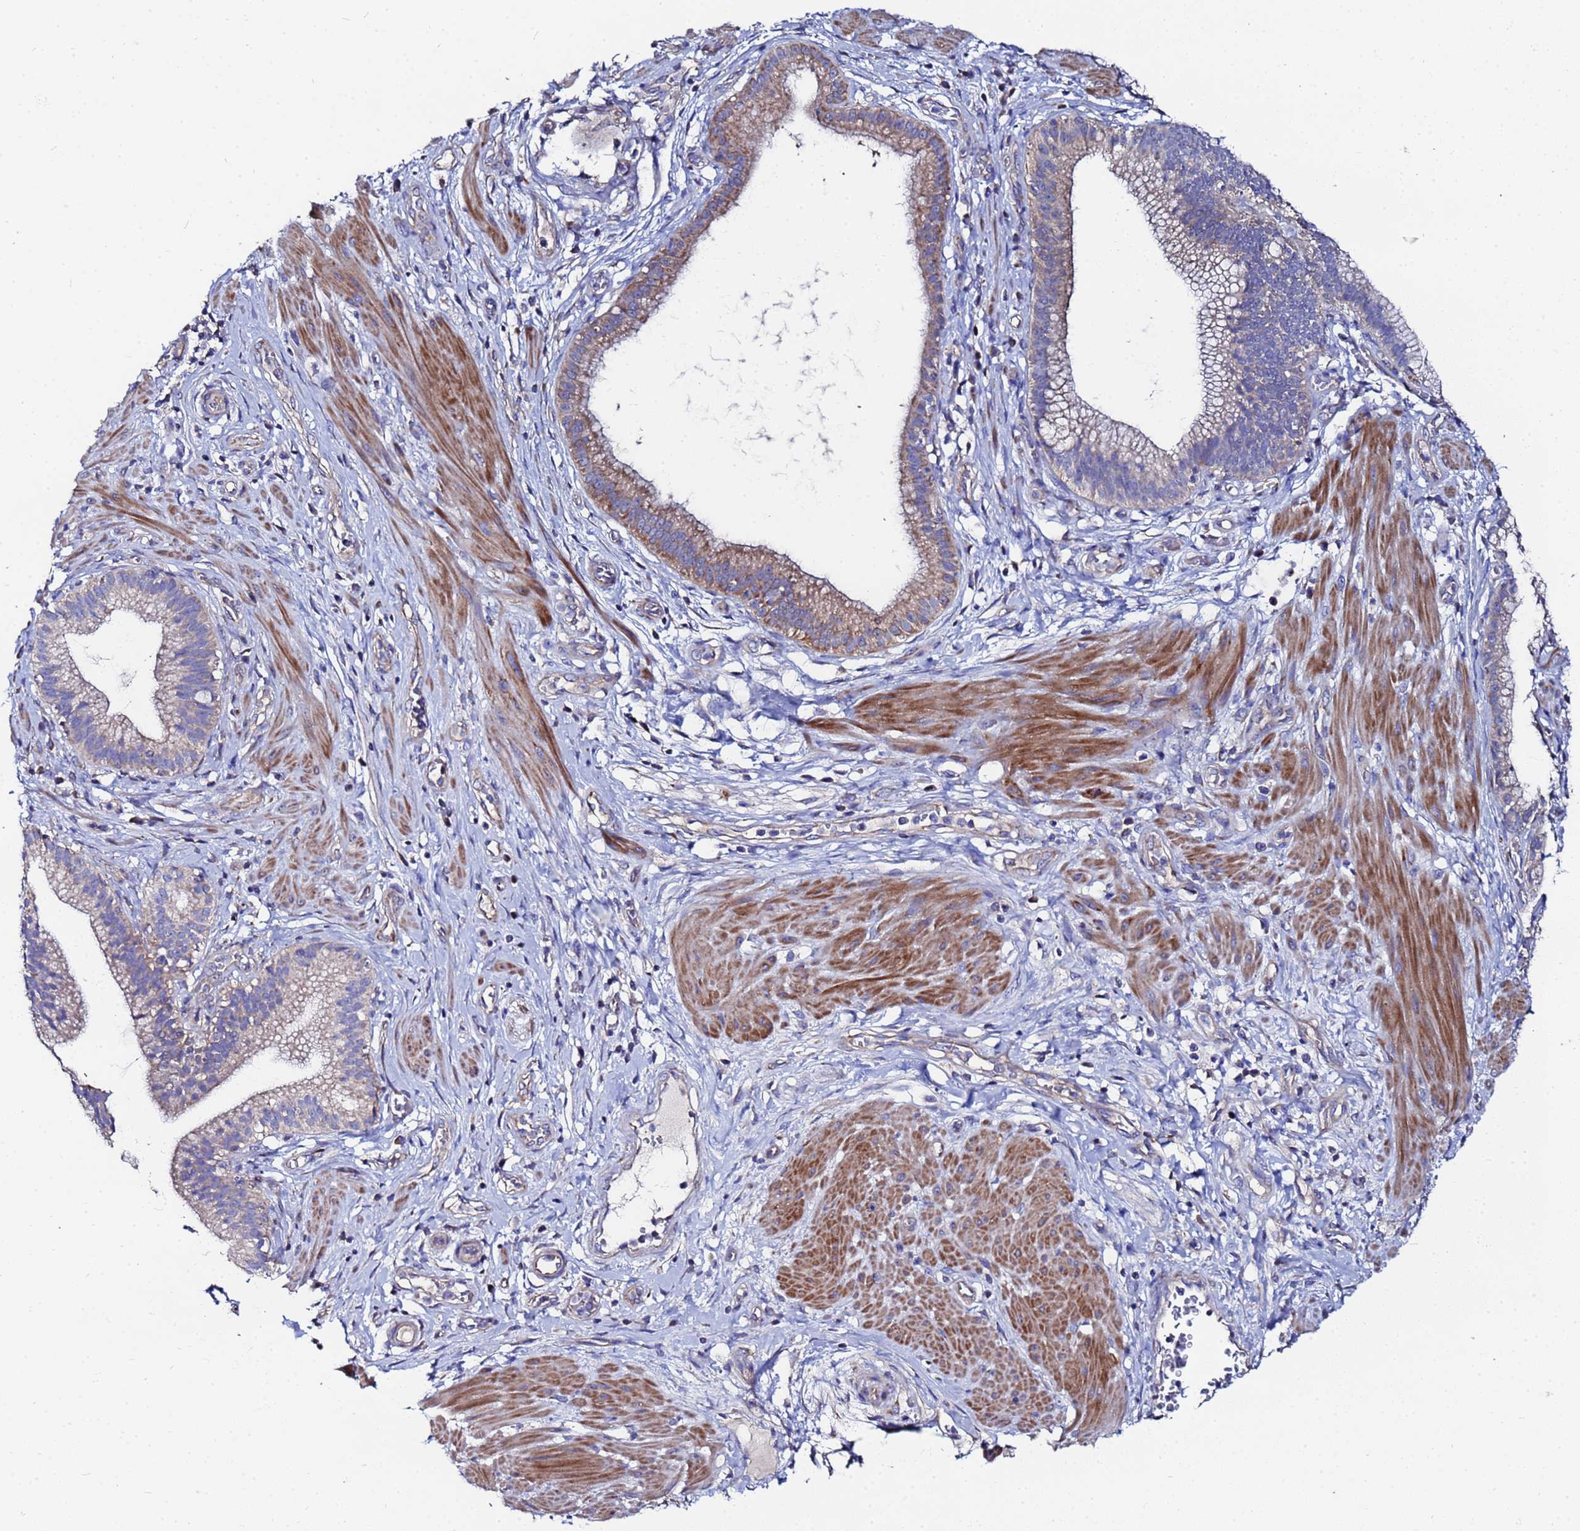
{"staining": {"intensity": "moderate", "quantity": "25%-75%", "location": "cytoplasmic/membranous"}, "tissue": "pancreatic cancer", "cell_type": "Tumor cells", "image_type": "cancer", "snomed": [{"axis": "morphology", "description": "Adenocarcinoma, NOS"}, {"axis": "topography", "description": "Pancreas"}], "caption": "The immunohistochemical stain labels moderate cytoplasmic/membranous positivity in tumor cells of pancreatic adenocarcinoma tissue.", "gene": "FAHD2A", "patient": {"sex": "male", "age": 72}}